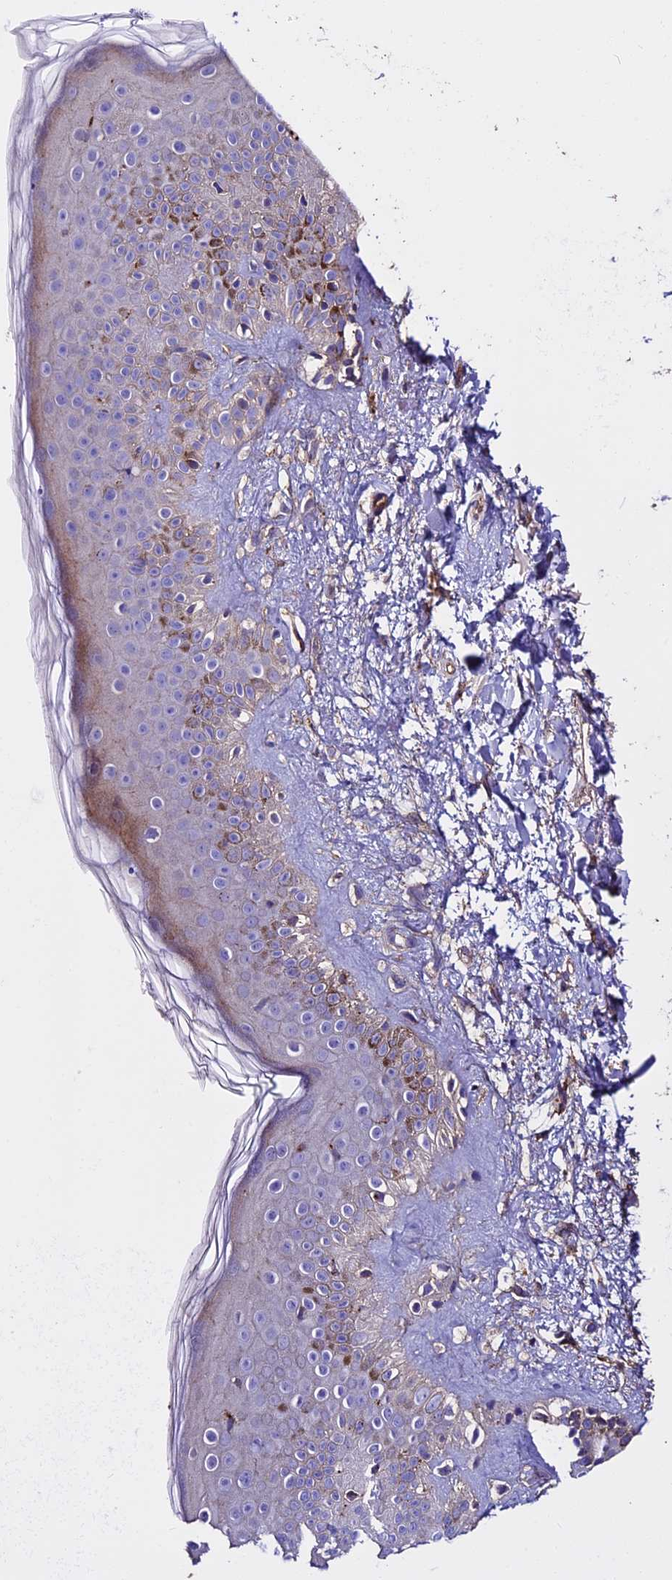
{"staining": {"intensity": "moderate", "quantity": ">75%", "location": "cytoplasmic/membranous"}, "tissue": "skin", "cell_type": "Fibroblasts", "image_type": "normal", "snomed": [{"axis": "morphology", "description": "Normal tissue, NOS"}, {"axis": "topography", "description": "Skin"}], "caption": "This is an image of immunohistochemistry staining of unremarkable skin, which shows moderate staining in the cytoplasmic/membranous of fibroblasts.", "gene": "EVA1B", "patient": {"sex": "female", "age": 58}}